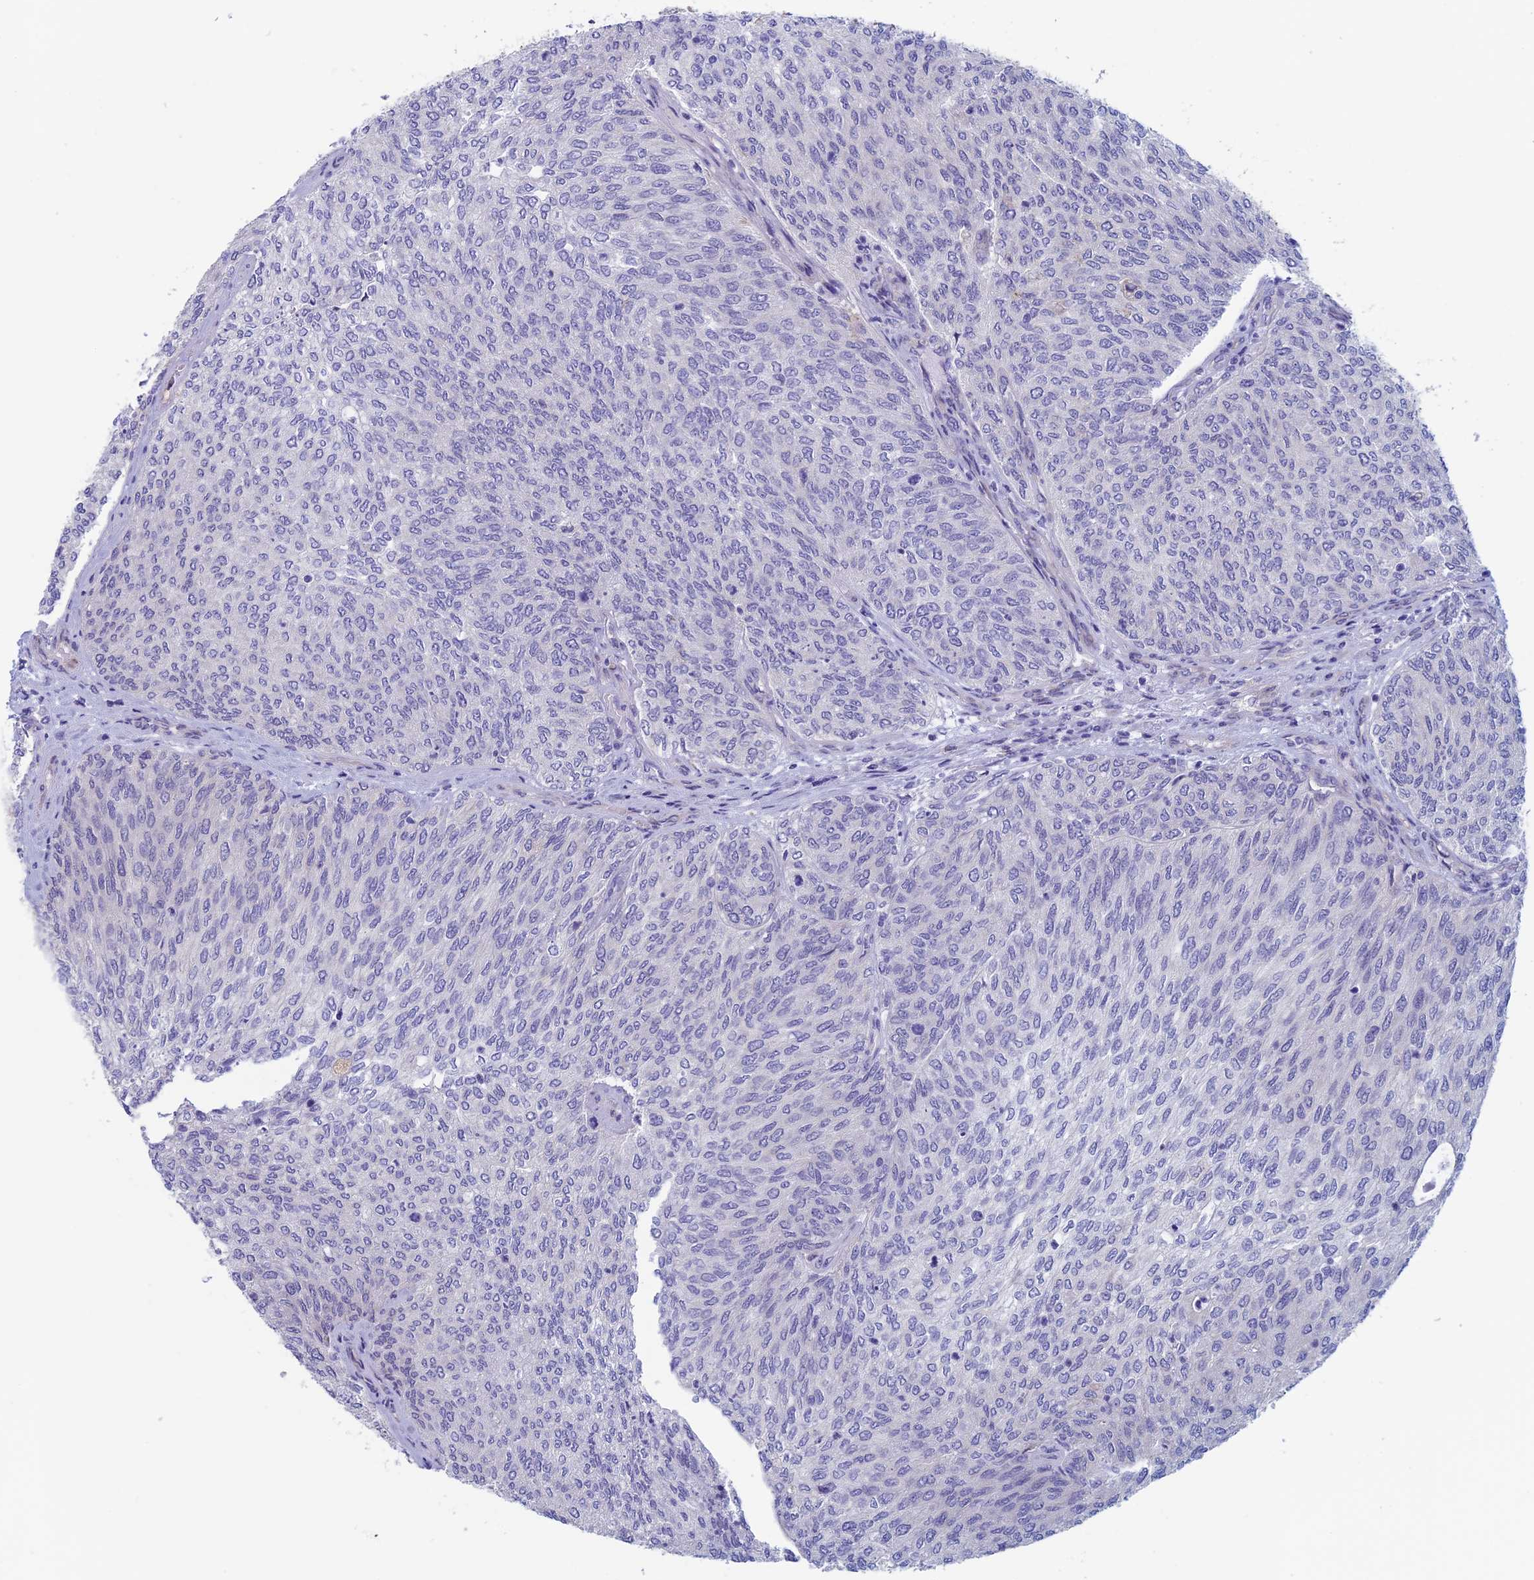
{"staining": {"intensity": "negative", "quantity": "none", "location": "none"}, "tissue": "urothelial cancer", "cell_type": "Tumor cells", "image_type": "cancer", "snomed": [{"axis": "morphology", "description": "Urothelial carcinoma, Low grade"}, {"axis": "topography", "description": "Urinary bladder"}], "caption": "Immunohistochemistry (IHC) photomicrograph of neoplastic tissue: human urothelial carcinoma (low-grade) stained with DAB displays no significant protein positivity in tumor cells.", "gene": "CNOT6L", "patient": {"sex": "female", "age": 79}}